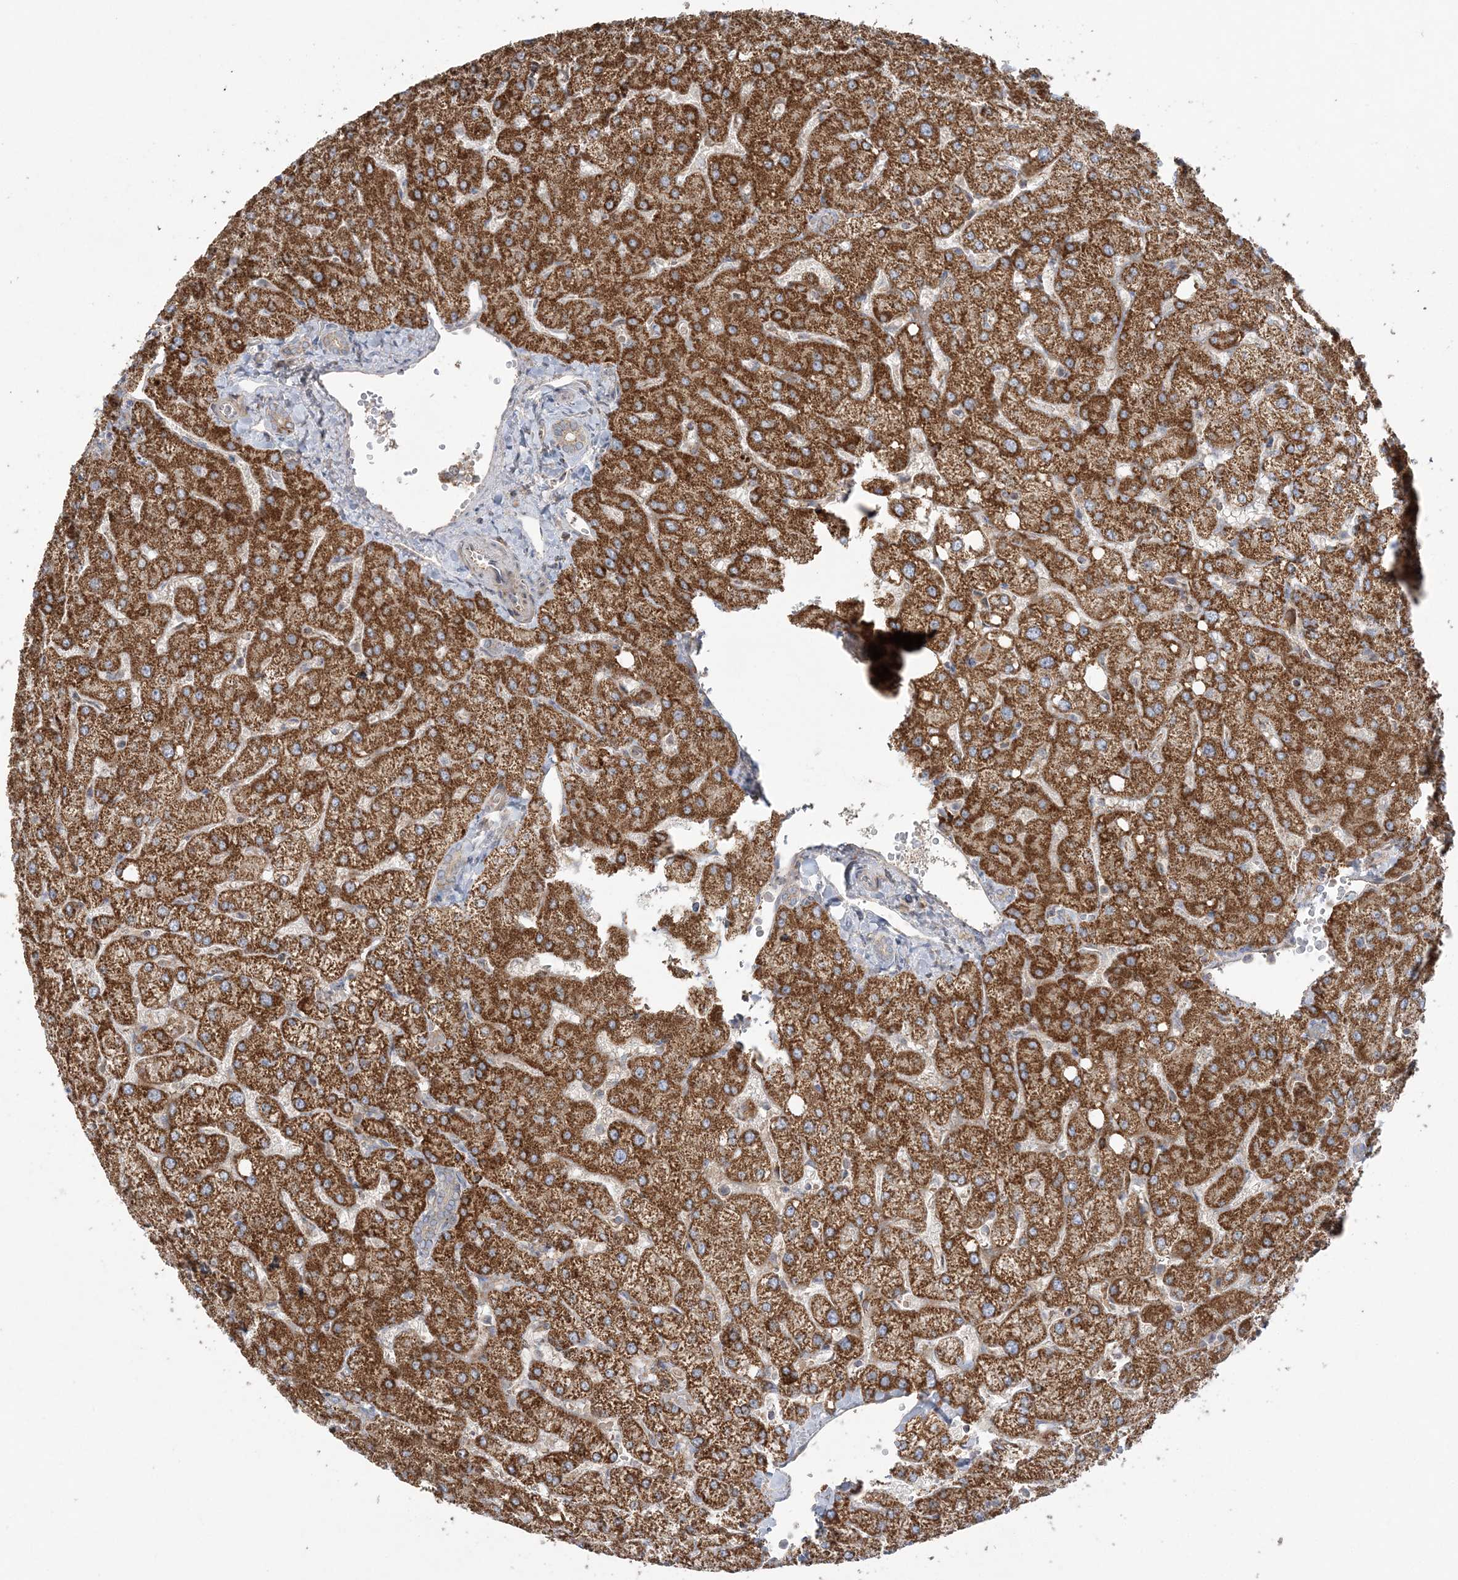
{"staining": {"intensity": "weak", "quantity": "25%-75%", "location": "cytoplasmic/membranous"}, "tissue": "liver", "cell_type": "Cholangiocytes", "image_type": "normal", "snomed": [{"axis": "morphology", "description": "Normal tissue, NOS"}, {"axis": "topography", "description": "Liver"}], "caption": "A histopathology image of liver stained for a protein exhibits weak cytoplasmic/membranous brown staining in cholangiocytes. Nuclei are stained in blue.", "gene": "SCLT1", "patient": {"sex": "female", "age": 54}}